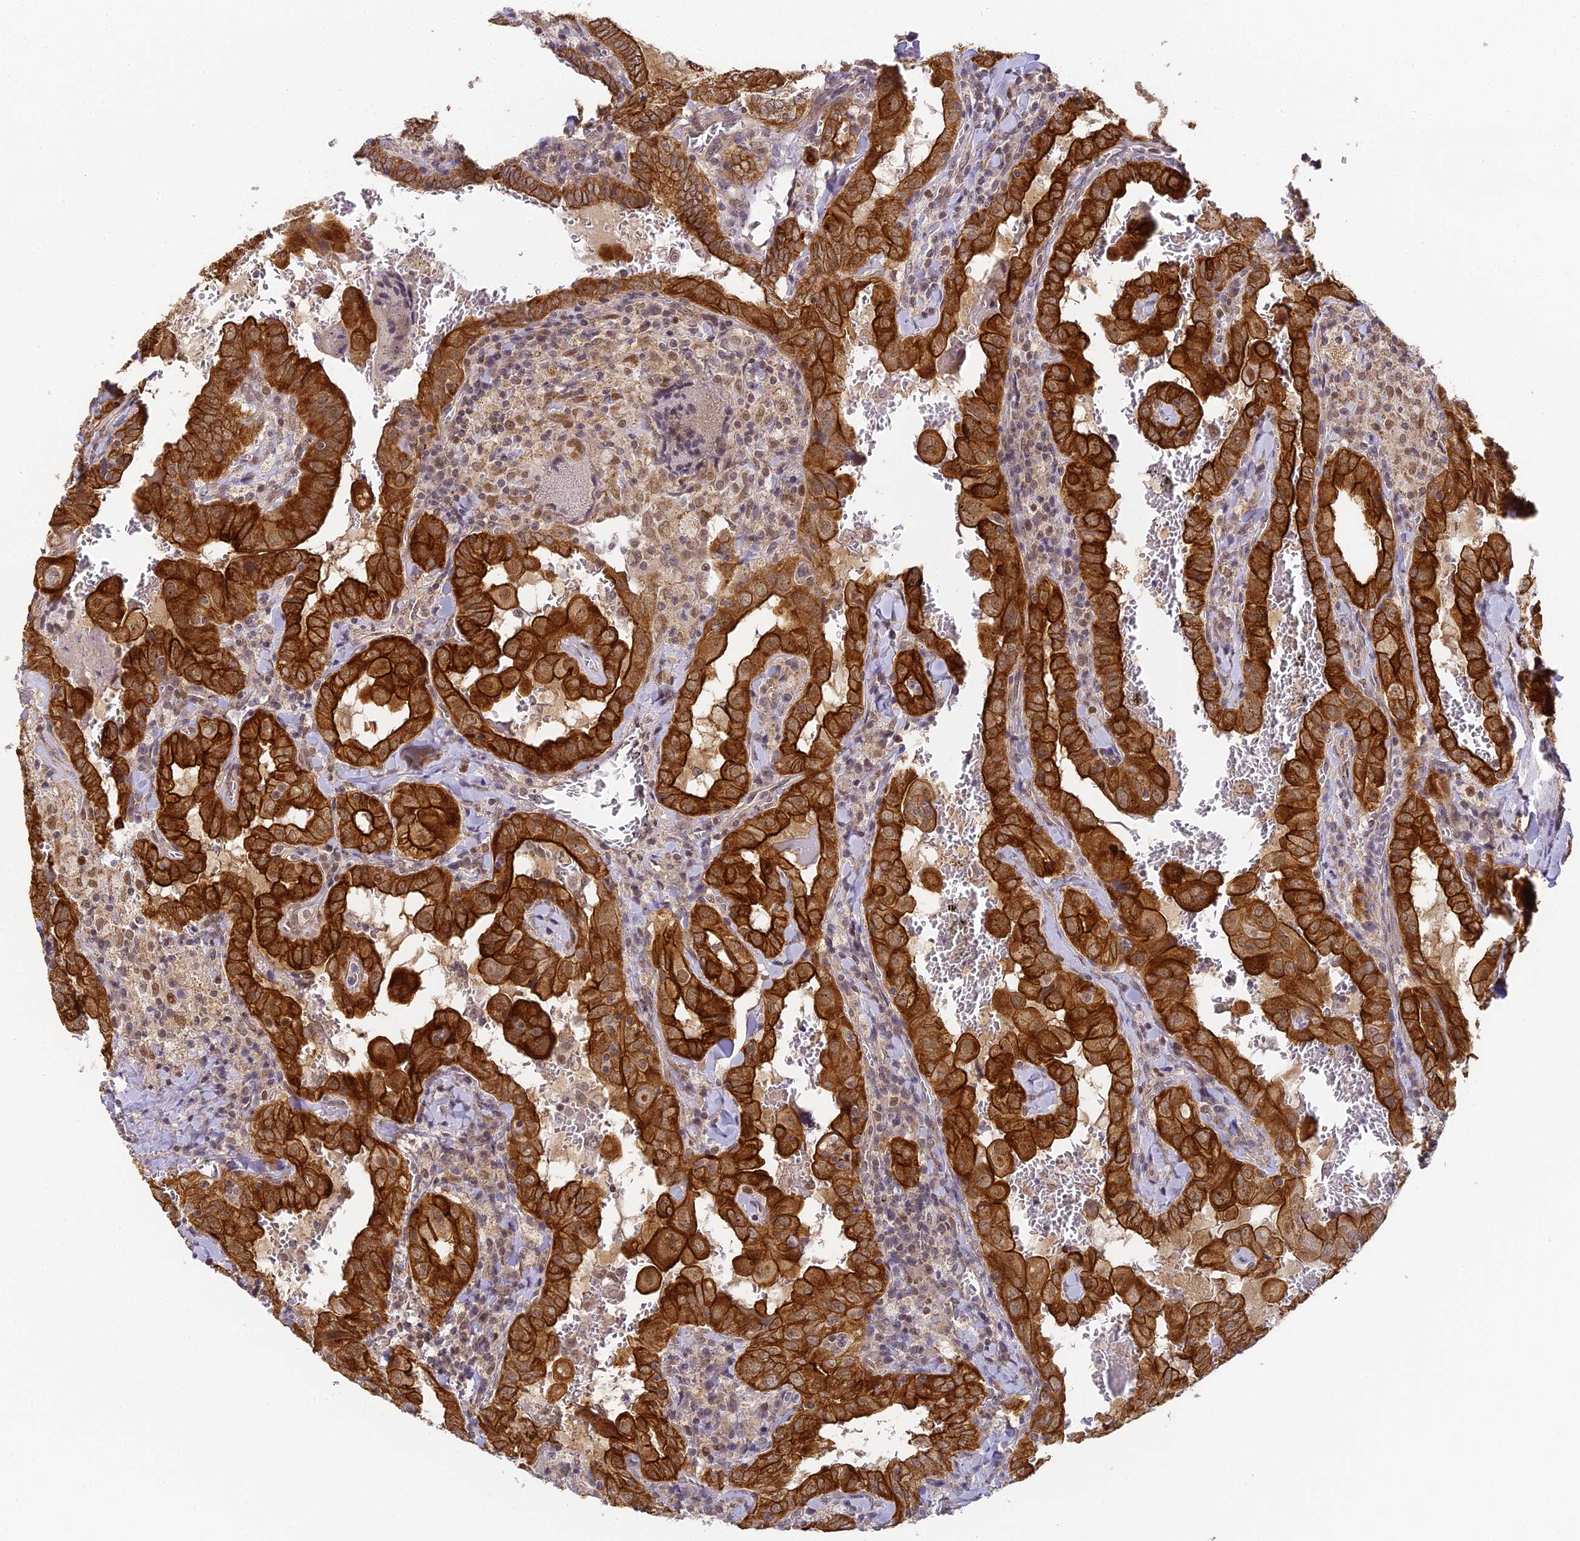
{"staining": {"intensity": "strong", "quantity": ">75%", "location": "cytoplasmic/membranous"}, "tissue": "thyroid cancer", "cell_type": "Tumor cells", "image_type": "cancer", "snomed": [{"axis": "morphology", "description": "Papillary adenocarcinoma, NOS"}, {"axis": "topography", "description": "Thyroid gland"}], "caption": "Protein analysis of thyroid cancer (papillary adenocarcinoma) tissue demonstrates strong cytoplasmic/membranous expression in about >75% of tumor cells.", "gene": "DNAAF10", "patient": {"sex": "female", "age": 72}}